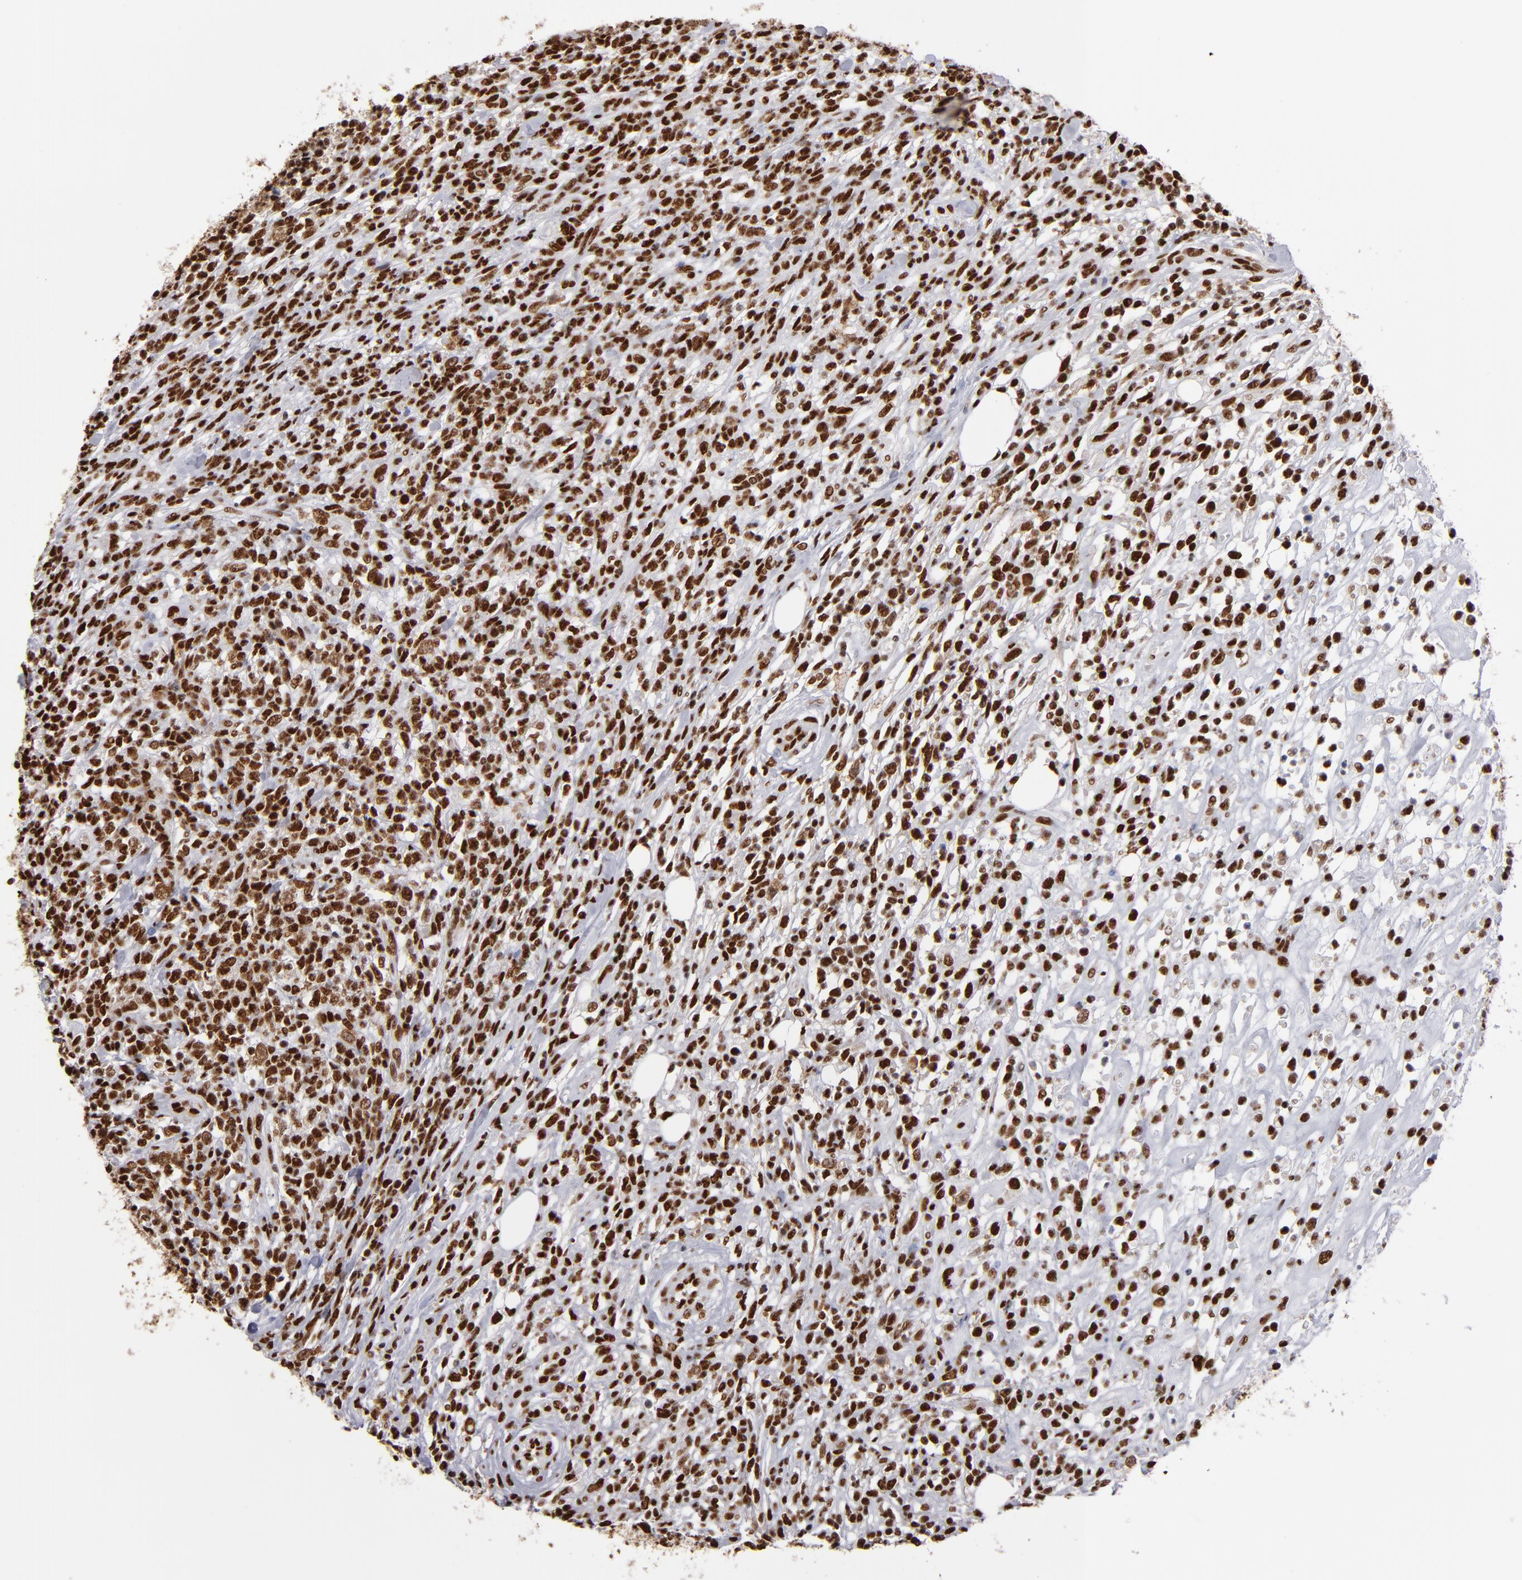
{"staining": {"intensity": "strong", "quantity": ">75%", "location": "nuclear"}, "tissue": "lymphoma", "cell_type": "Tumor cells", "image_type": "cancer", "snomed": [{"axis": "morphology", "description": "Malignant lymphoma, non-Hodgkin's type, High grade"}, {"axis": "topography", "description": "Lymph node"}], "caption": "Immunohistochemistry (IHC) (DAB (3,3'-diaminobenzidine)) staining of human malignant lymphoma, non-Hodgkin's type (high-grade) exhibits strong nuclear protein expression in about >75% of tumor cells.", "gene": "MRE11", "patient": {"sex": "female", "age": 73}}